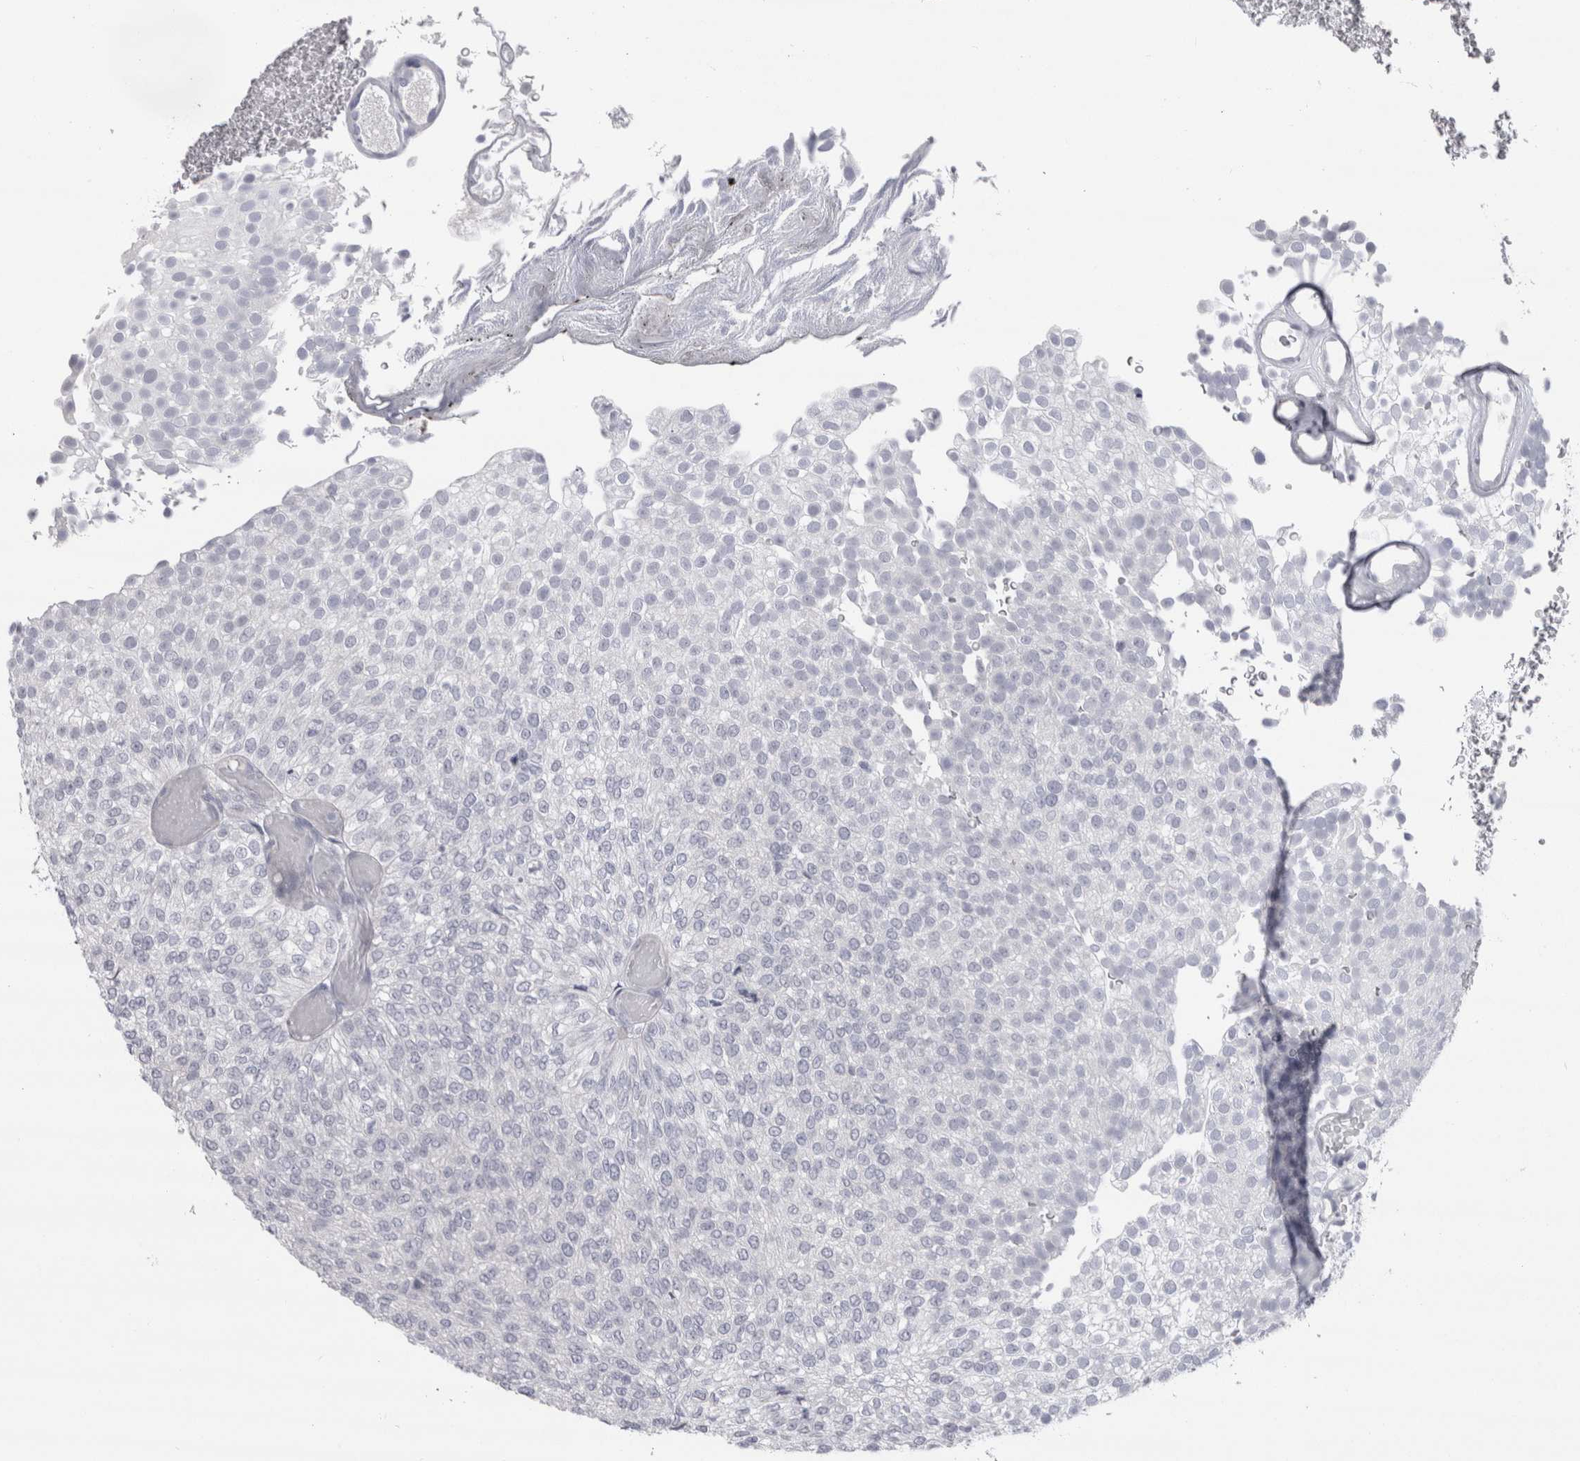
{"staining": {"intensity": "negative", "quantity": "none", "location": "none"}, "tissue": "urothelial cancer", "cell_type": "Tumor cells", "image_type": "cancer", "snomed": [{"axis": "morphology", "description": "Urothelial carcinoma, Low grade"}, {"axis": "topography", "description": "Urinary bladder"}], "caption": "Human urothelial carcinoma (low-grade) stained for a protein using immunohistochemistry (IHC) reveals no staining in tumor cells.", "gene": "CDH17", "patient": {"sex": "male", "age": 78}}